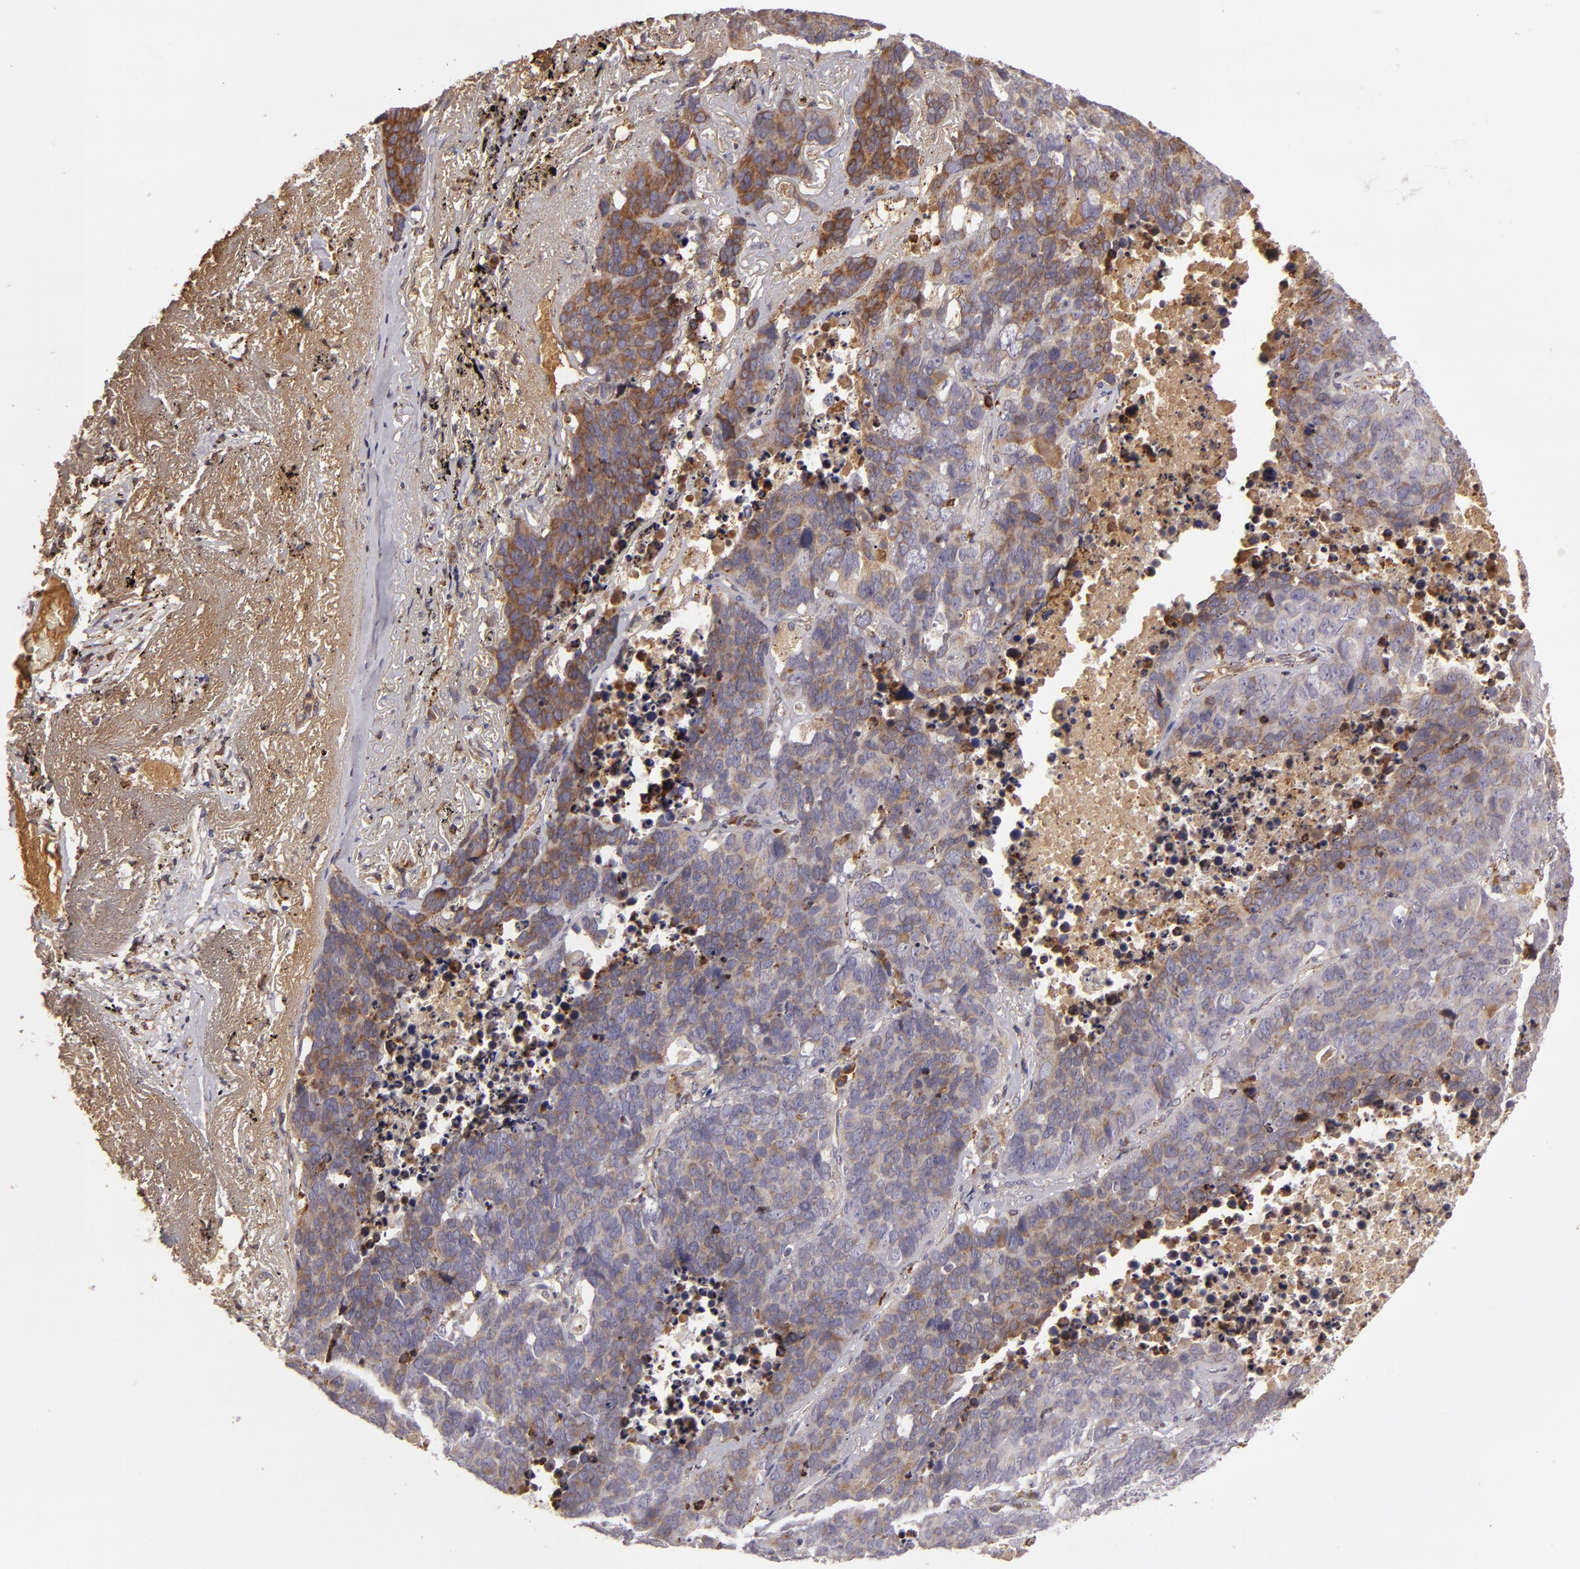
{"staining": {"intensity": "moderate", "quantity": ">75%", "location": "cytoplasmic/membranous"}, "tissue": "lung cancer", "cell_type": "Tumor cells", "image_type": "cancer", "snomed": [{"axis": "morphology", "description": "Carcinoid, malignant, NOS"}, {"axis": "topography", "description": "Lung"}], "caption": "This histopathology image demonstrates immunohistochemistry staining of lung cancer, with medium moderate cytoplasmic/membranous staining in about >75% of tumor cells.", "gene": "CFB", "patient": {"sex": "male", "age": 60}}